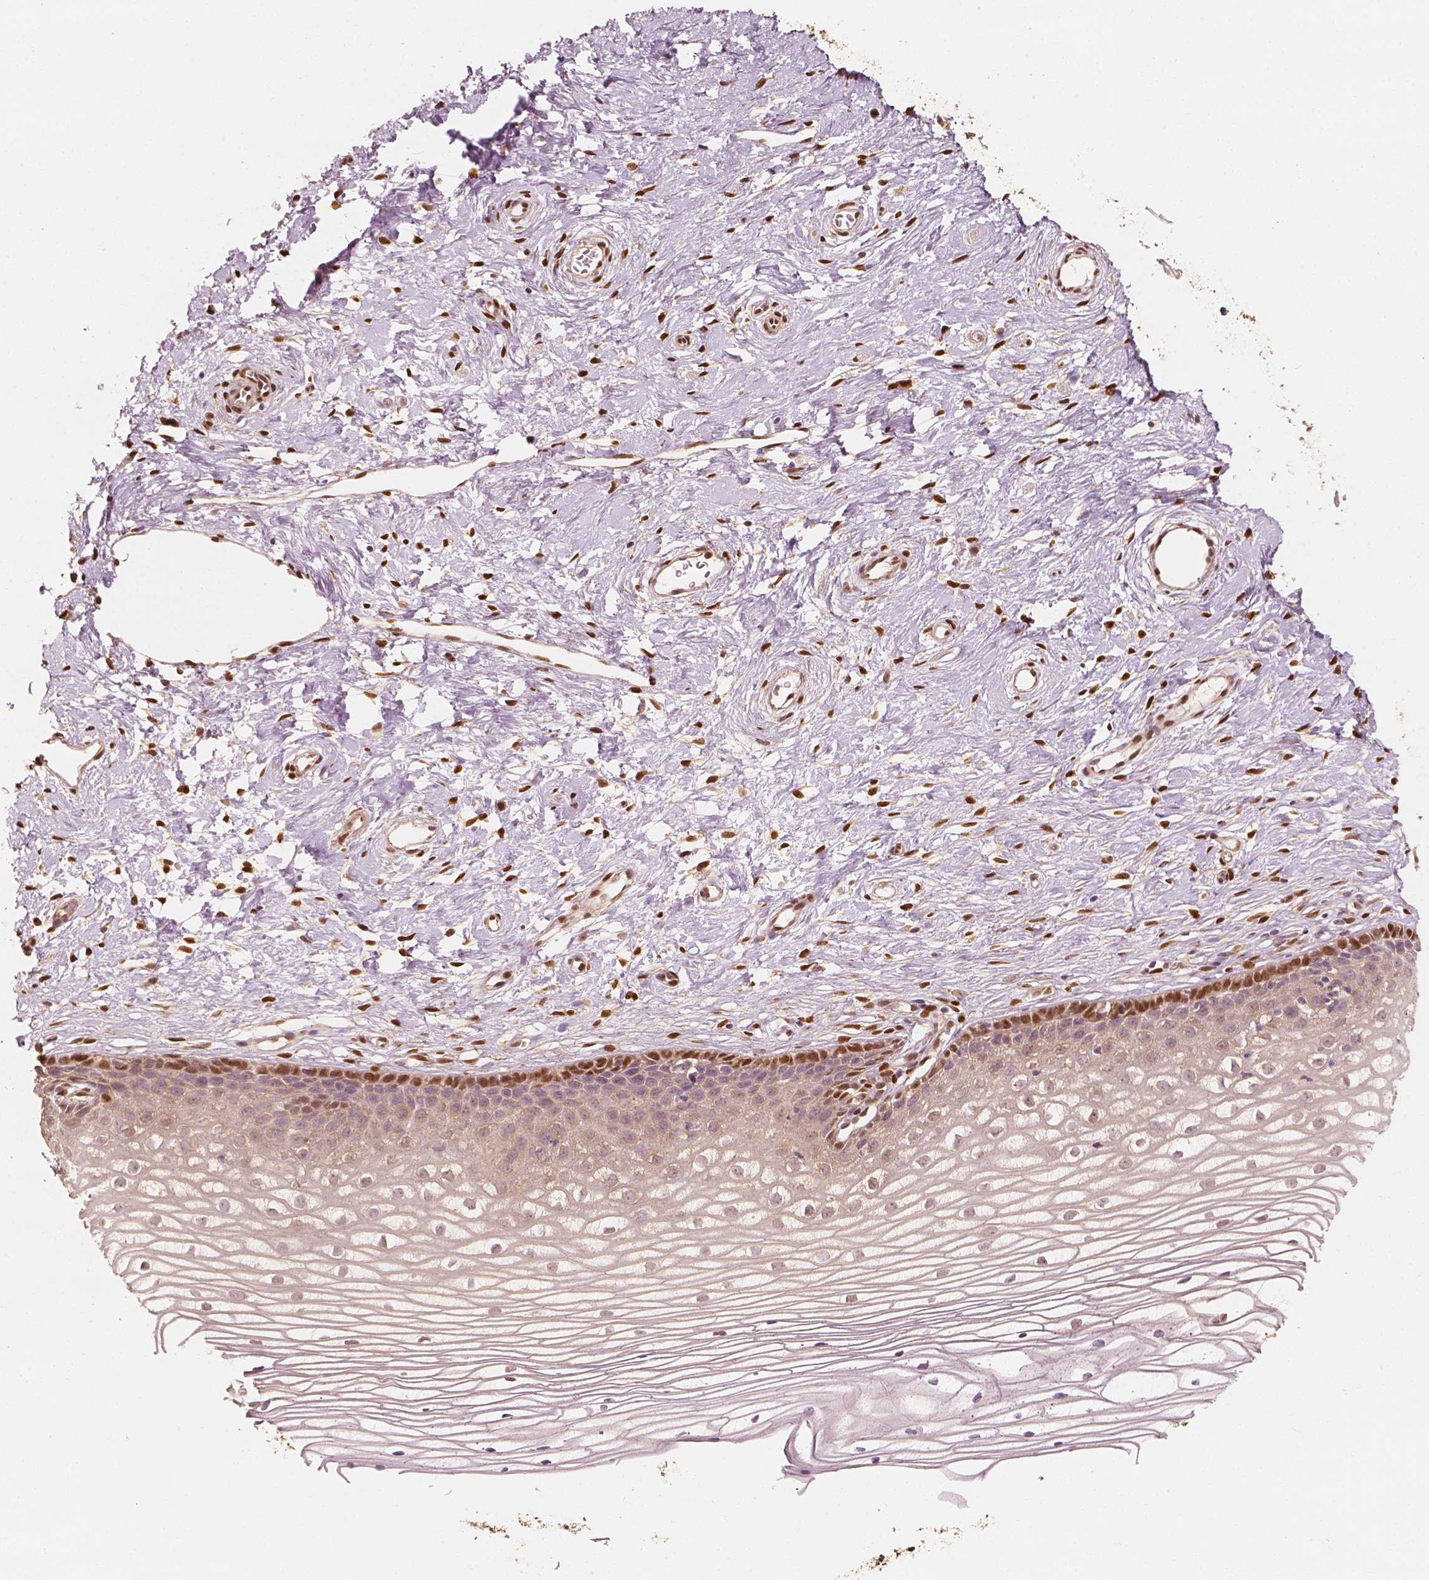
{"staining": {"intensity": "moderate", "quantity": ">75%", "location": "nuclear"}, "tissue": "cervix", "cell_type": "Glandular cells", "image_type": "normal", "snomed": [{"axis": "morphology", "description": "Normal tissue, NOS"}, {"axis": "topography", "description": "Cervix"}], "caption": "An IHC histopathology image of unremarkable tissue is shown. Protein staining in brown labels moderate nuclear positivity in cervix within glandular cells.", "gene": "TBC1D17", "patient": {"sex": "female", "age": 40}}